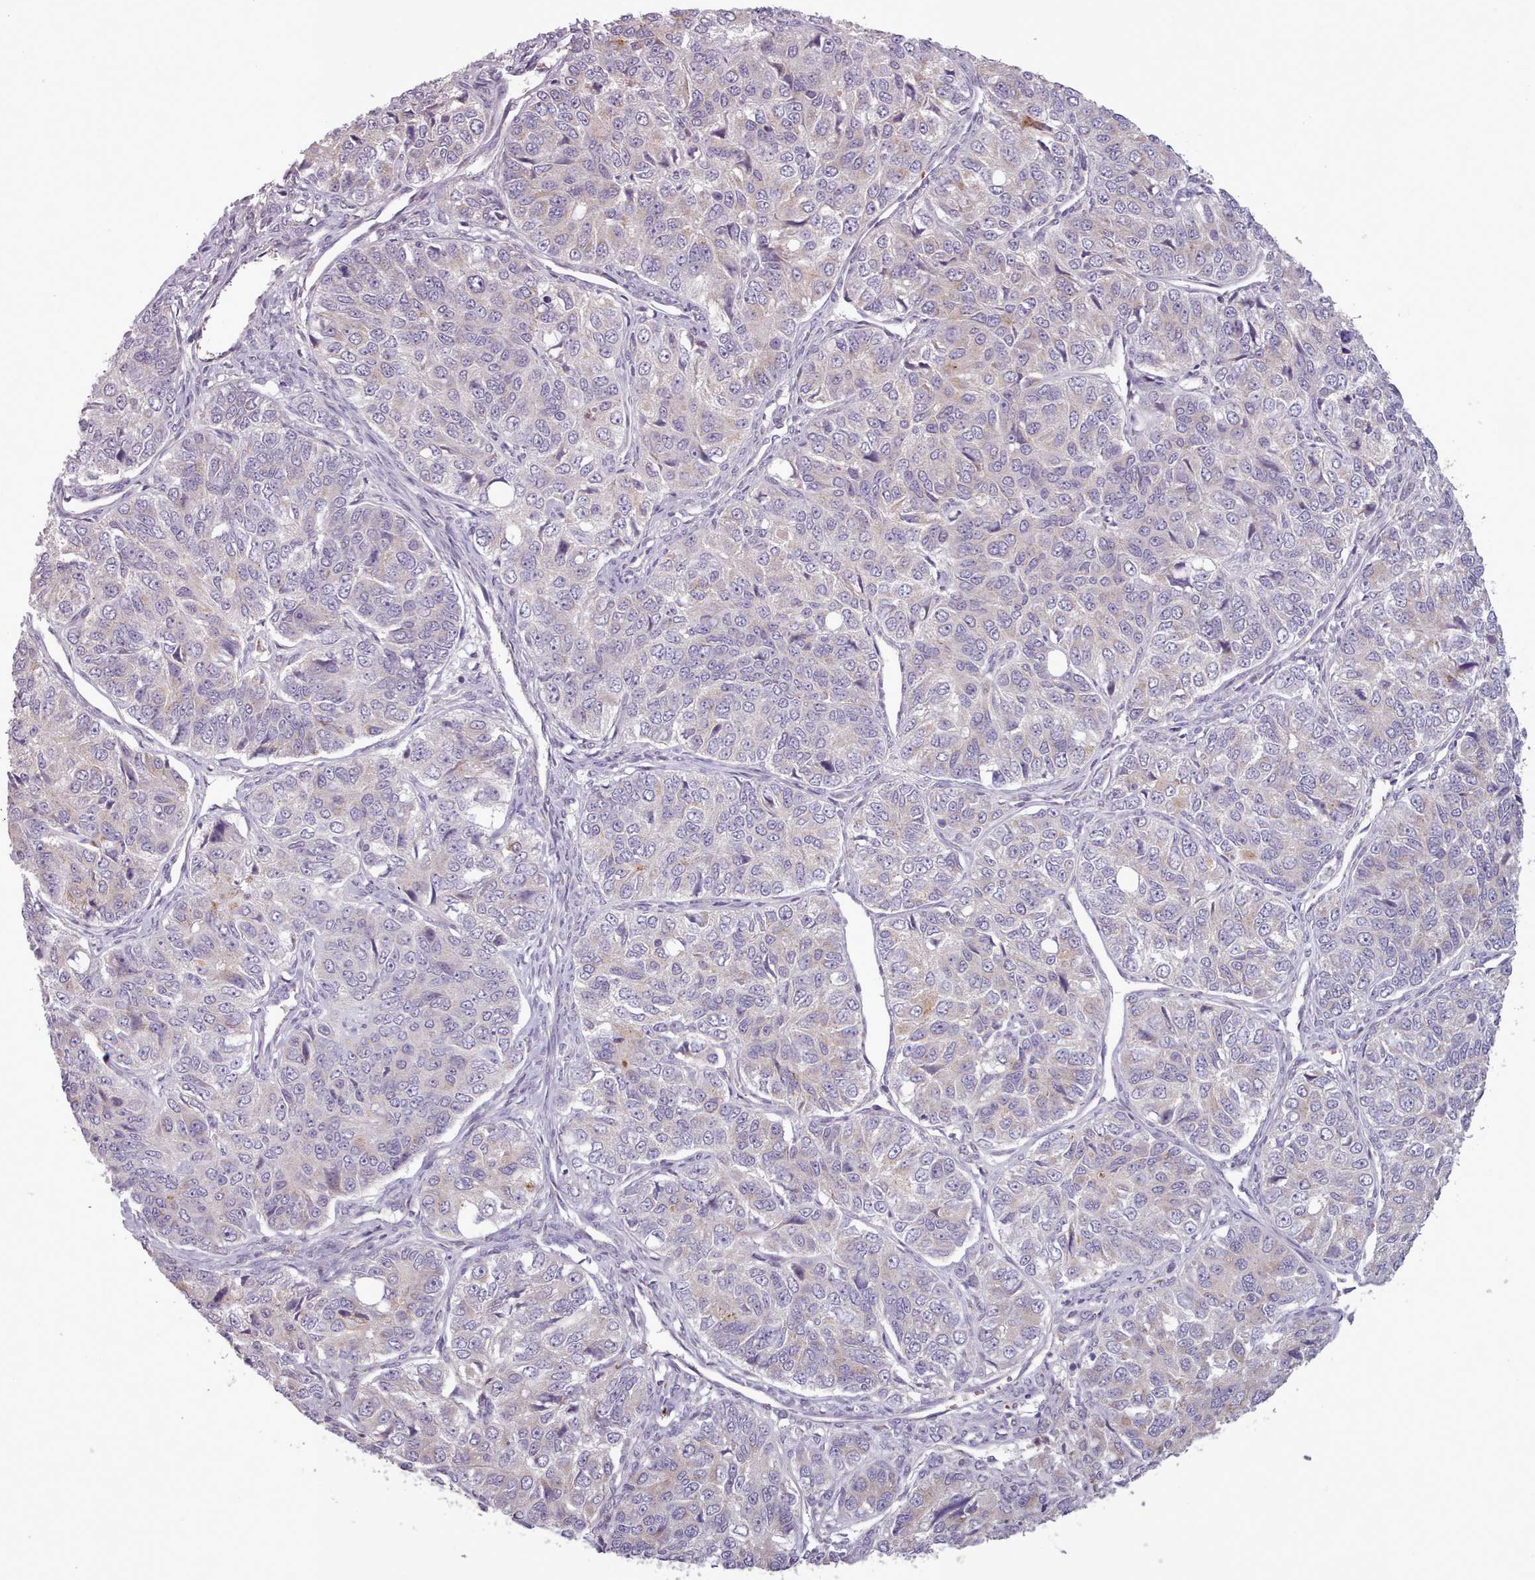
{"staining": {"intensity": "negative", "quantity": "none", "location": "none"}, "tissue": "ovarian cancer", "cell_type": "Tumor cells", "image_type": "cancer", "snomed": [{"axis": "morphology", "description": "Carcinoma, endometroid"}, {"axis": "topography", "description": "Ovary"}], "caption": "Tumor cells are negative for protein expression in human ovarian cancer (endometroid carcinoma).", "gene": "LAPTM5", "patient": {"sex": "female", "age": 51}}